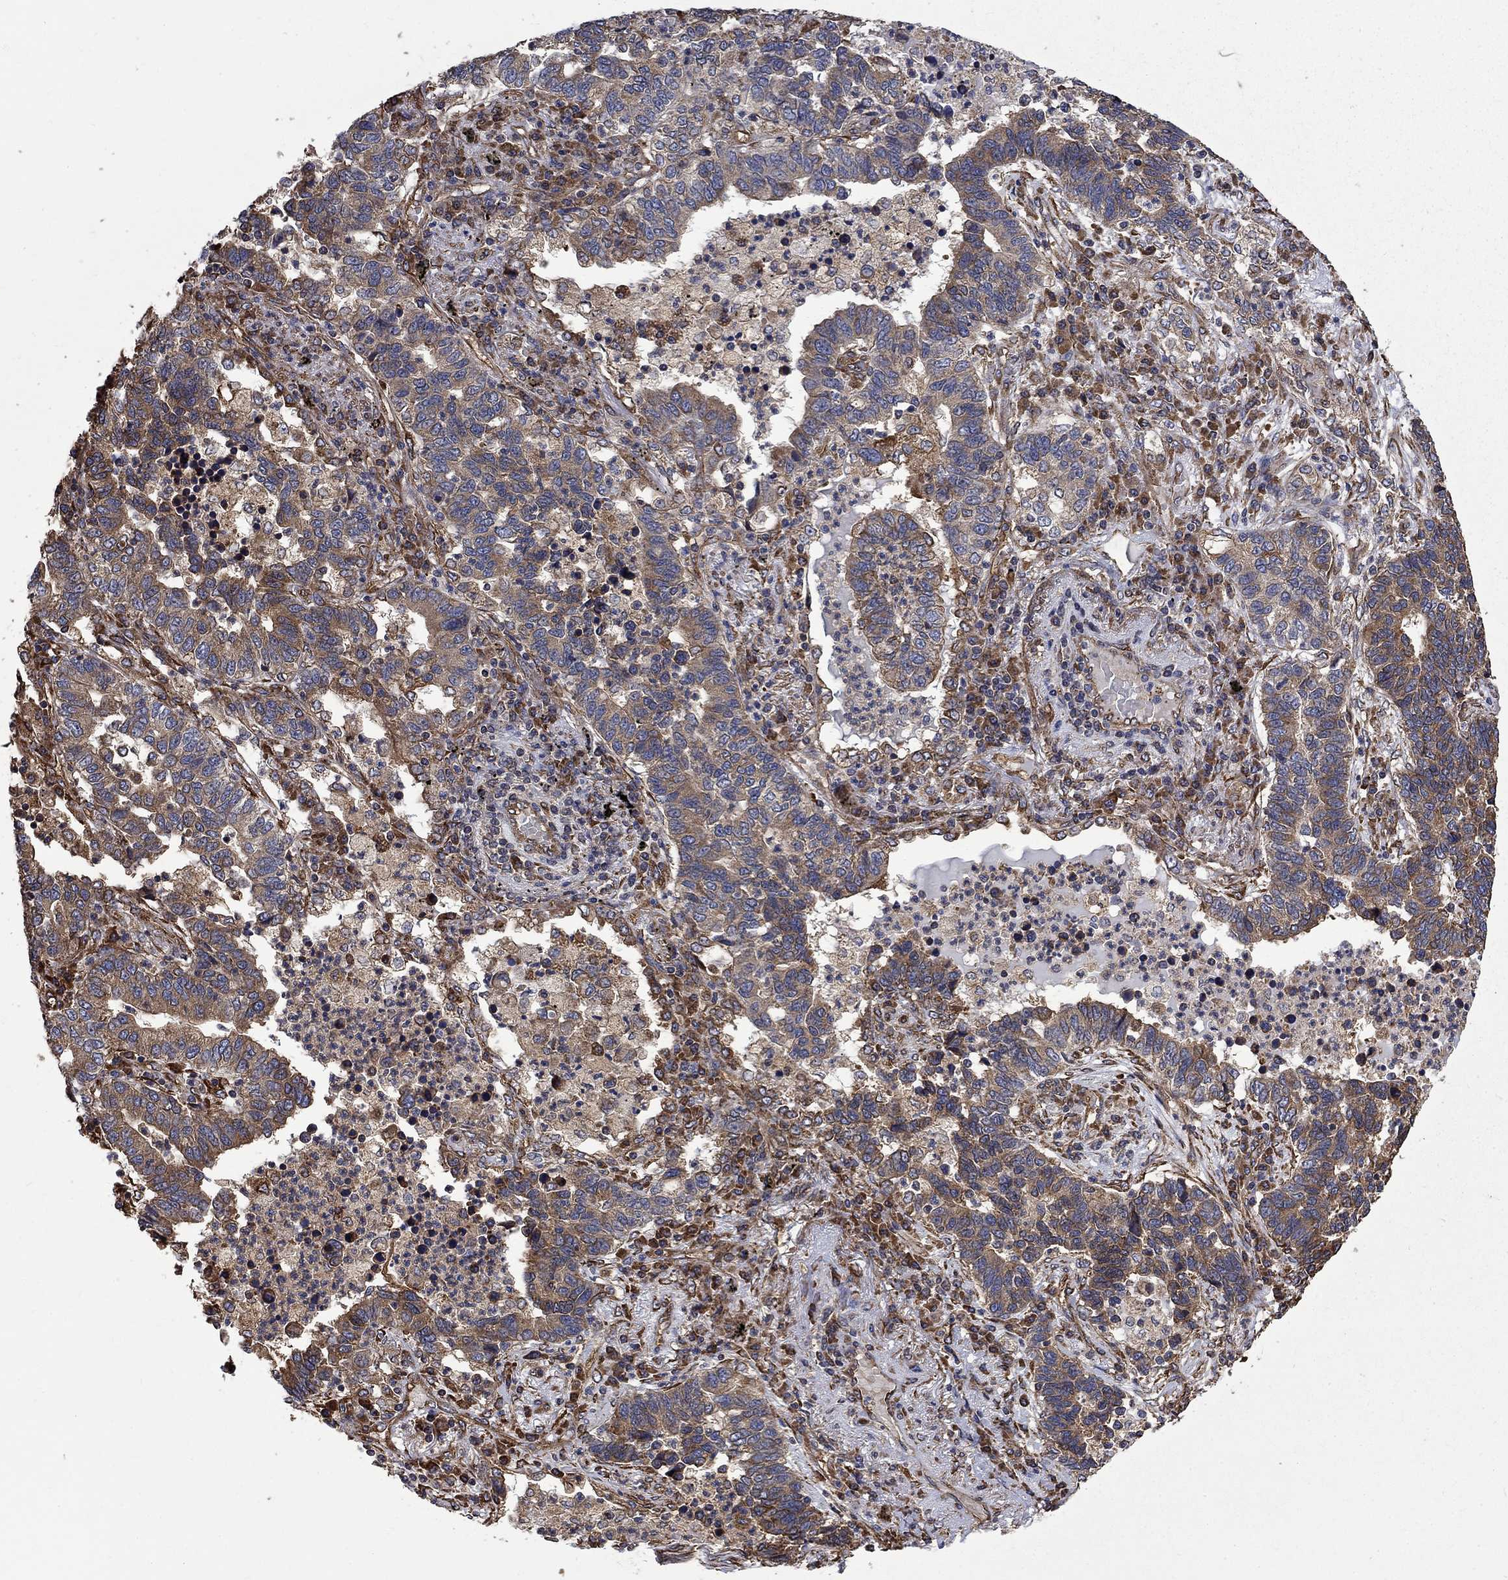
{"staining": {"intensity": "moderate", "quantity": ">75%", "location": "cytoplasmic/membranous"}, "tissue": "lung cancer", "cell_type": "Tumor cells", "image_type": "cancer", "snomed": [{"axis": "morphology", "description": "Adenocarcinoma, NOS"}, {"axis": "topography", "description": "Lung"}], "caption": "Immunohistochemistry image of human lung adenocarcinoma stained for a protein (brown), which shows medium levels of moderate cytoplasmic/membranous positivity in approximately >75% of tumor cells.", "gene": "CUTC", "patient": {"sex": "female", "age": 57}}